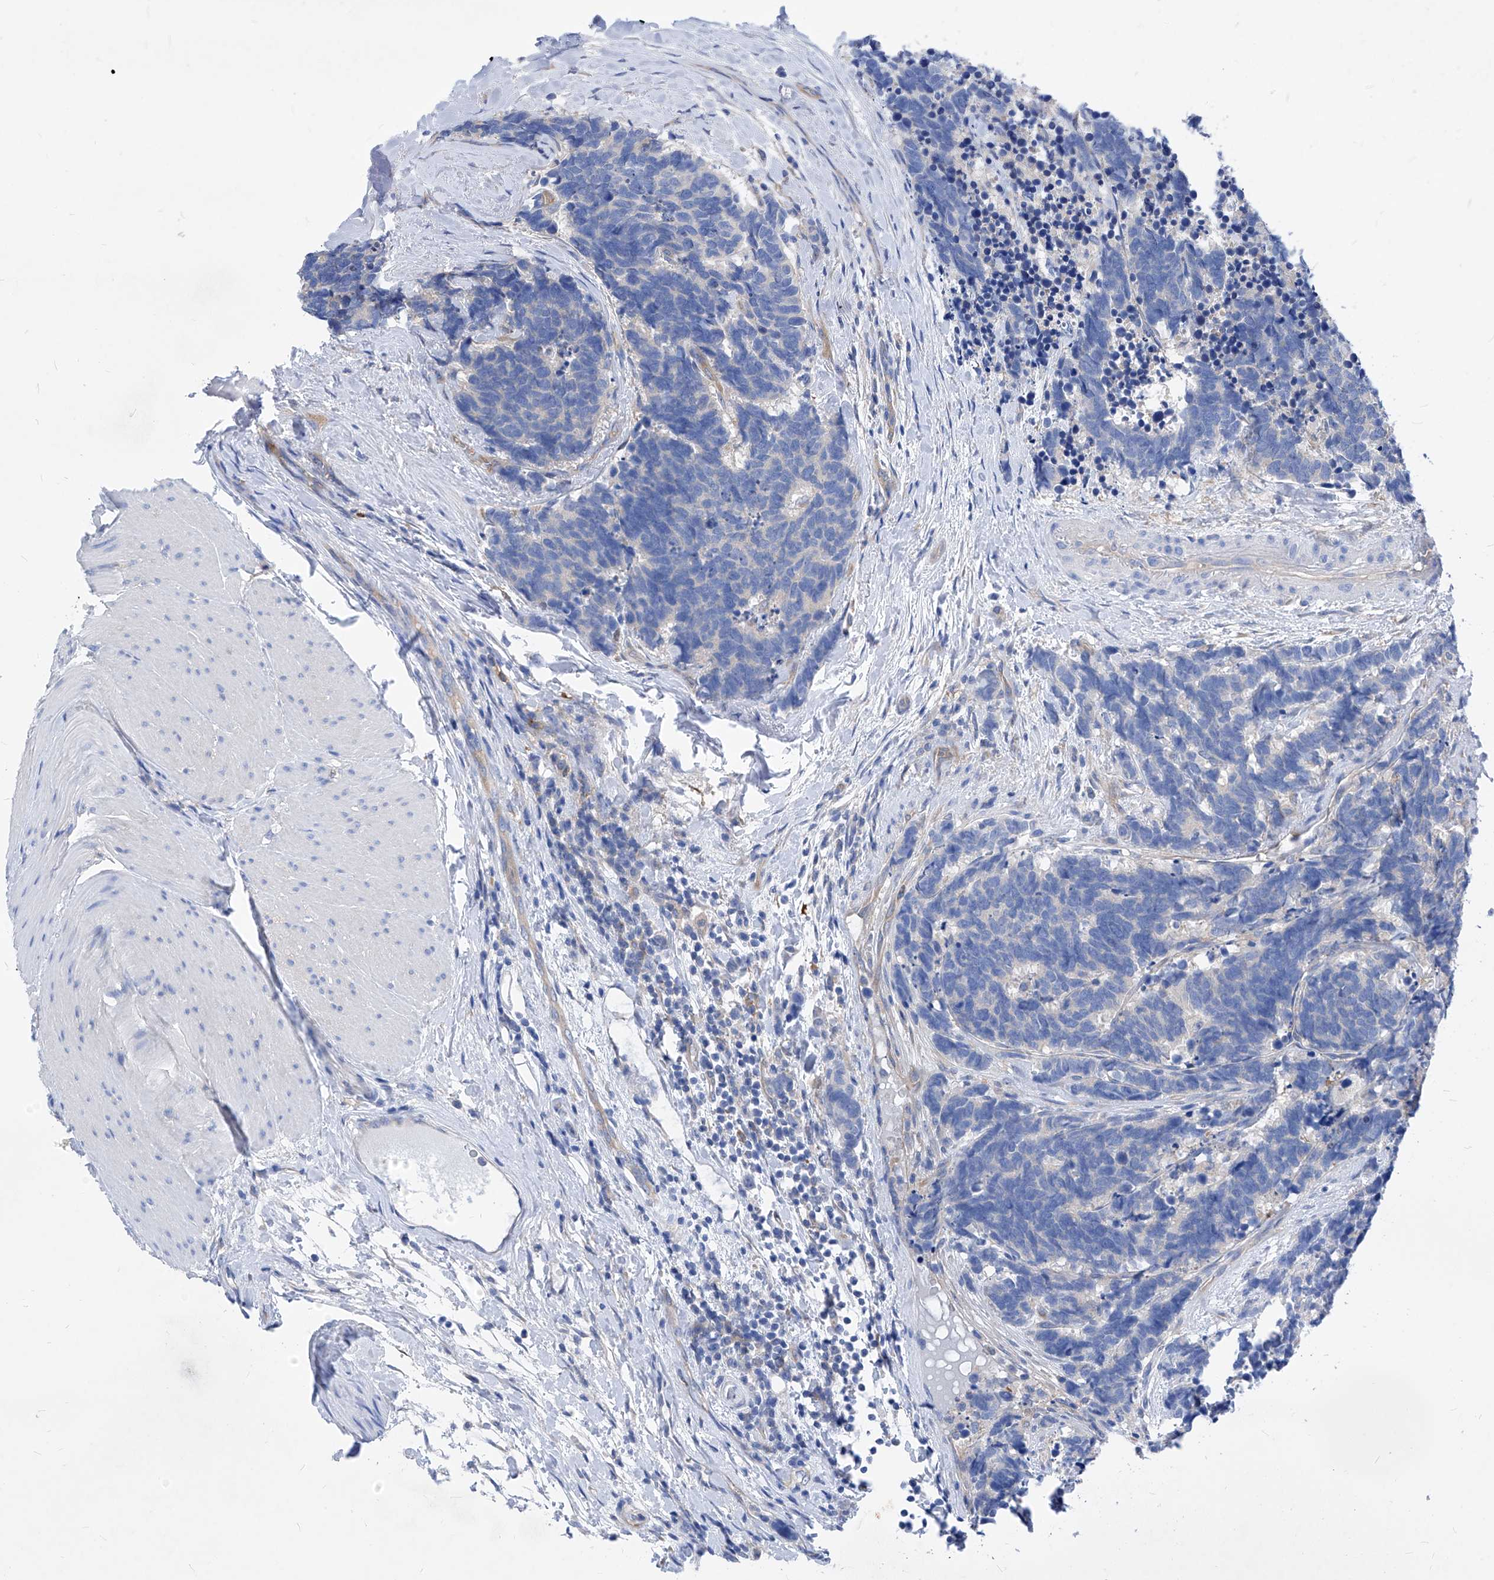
{"staining": {"intensity": "negative", "quantity": "none", "location": "none"}, "tissue": "carcinoid", "cell_type": "Tumor cells", "image_type": "cancer", "snomed": [{"axis": "morphology", "description": "Carcinoma, NOS"}, {"axis": "morphology", "description": "Carcinoid, malignant, NOS"}, {"axis": "topography", "description": "Urinary bladder"}], "caption": "Image shows no protein positivity in tumor cells of malignant carcinoid tissue.", "gene": "XPNPEP1", "patient": {"sex": "male", "age": 57}}